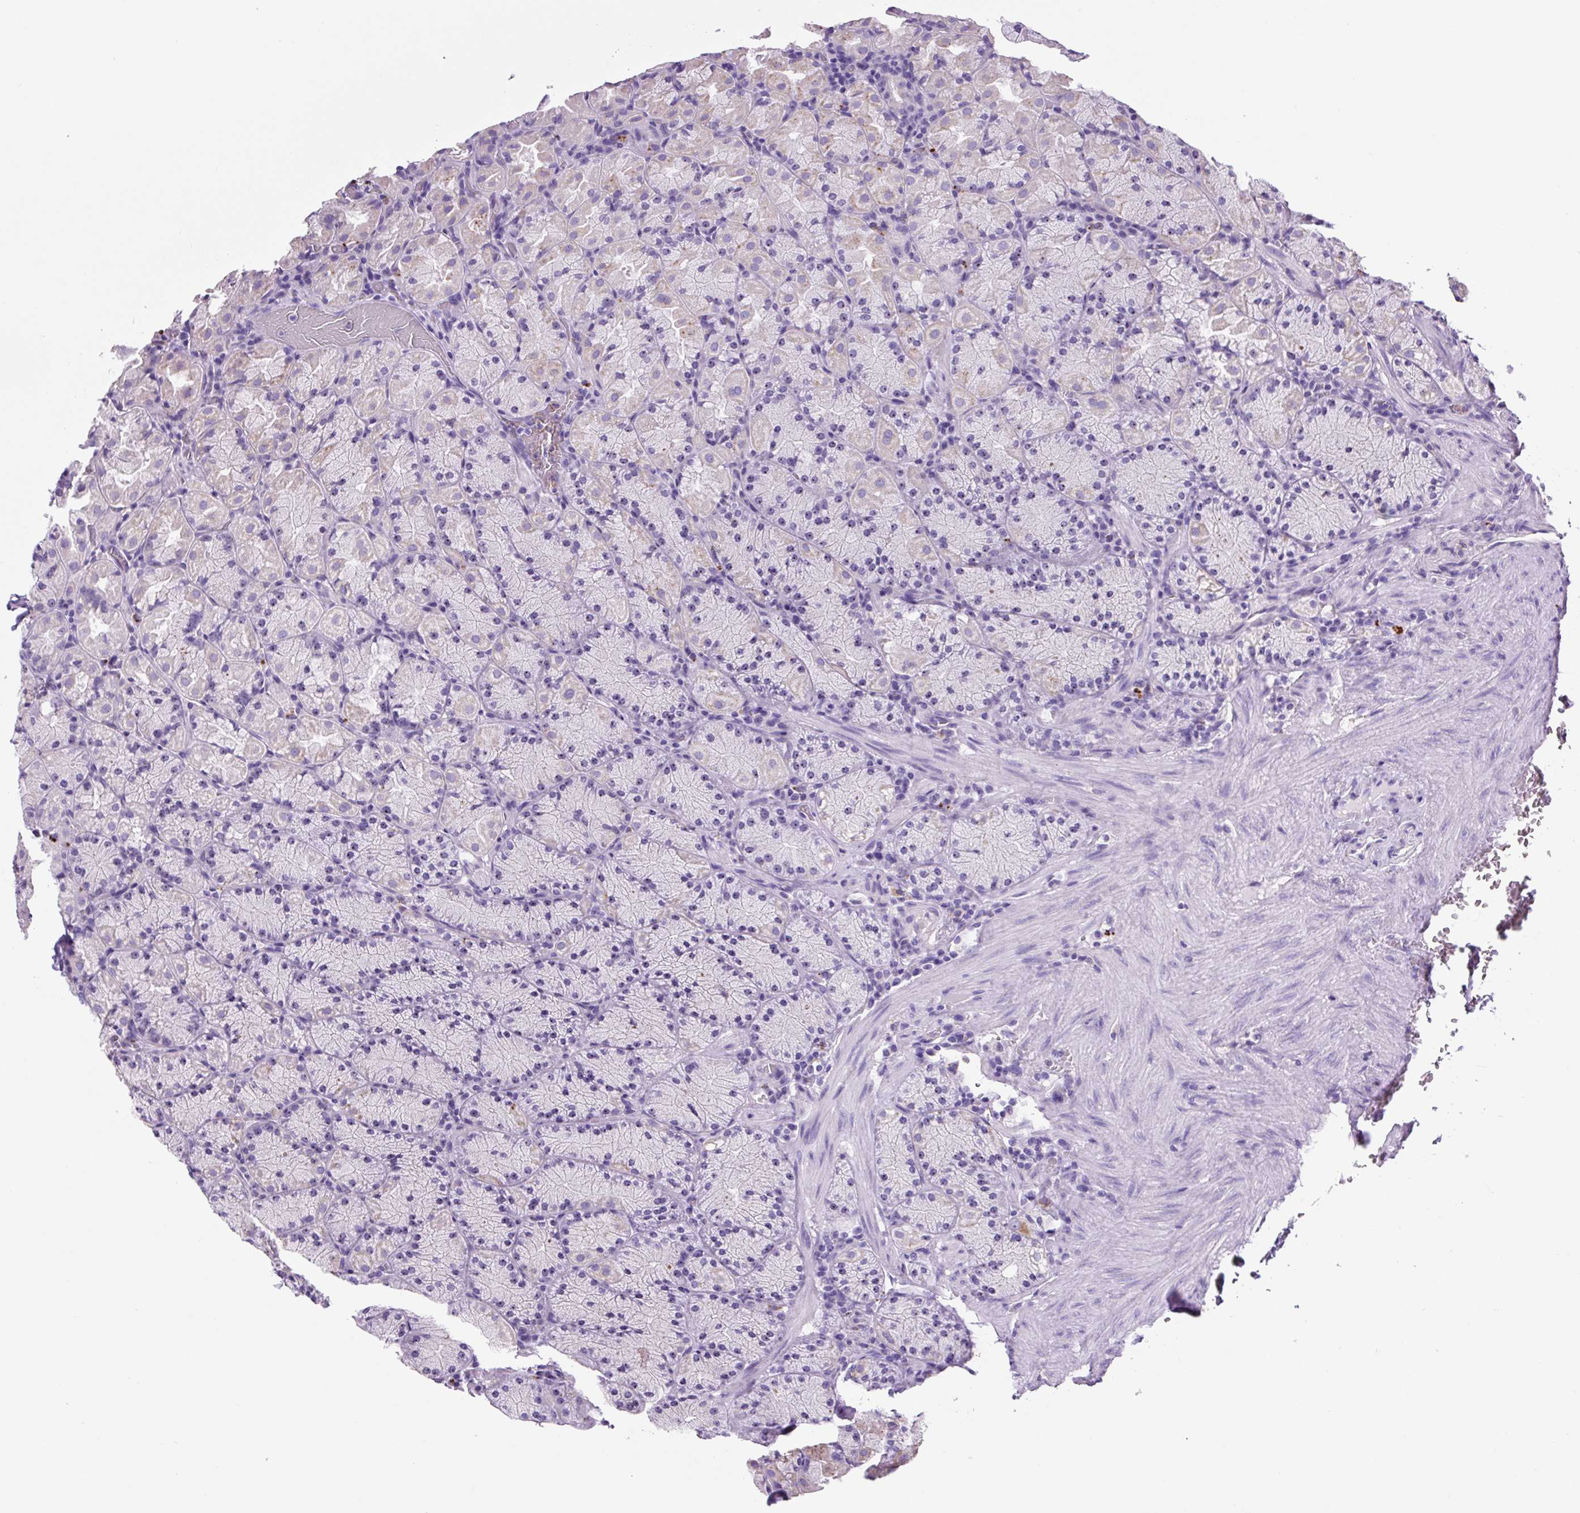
{"staining": {"intensity": "negative", "quantity": "none", "location": "none"}, "tissue": "stomach", "cell_type": "Glandular cells", "image_type": "normal", "snomed": [{"axis": "morphology", "description": "Normal tissue, NOS"}, {"axis": "topography", "description": "Stomach, upper"}, {"axis": "topography", "description": "Stomach, lower"}], "caption": "This is an immunohistochemistry histopathology image of unremarkable stomach. There is no staining in glandular cells.", "gene": "LCN10", "patient": {"sex": "male", "age": 80}}